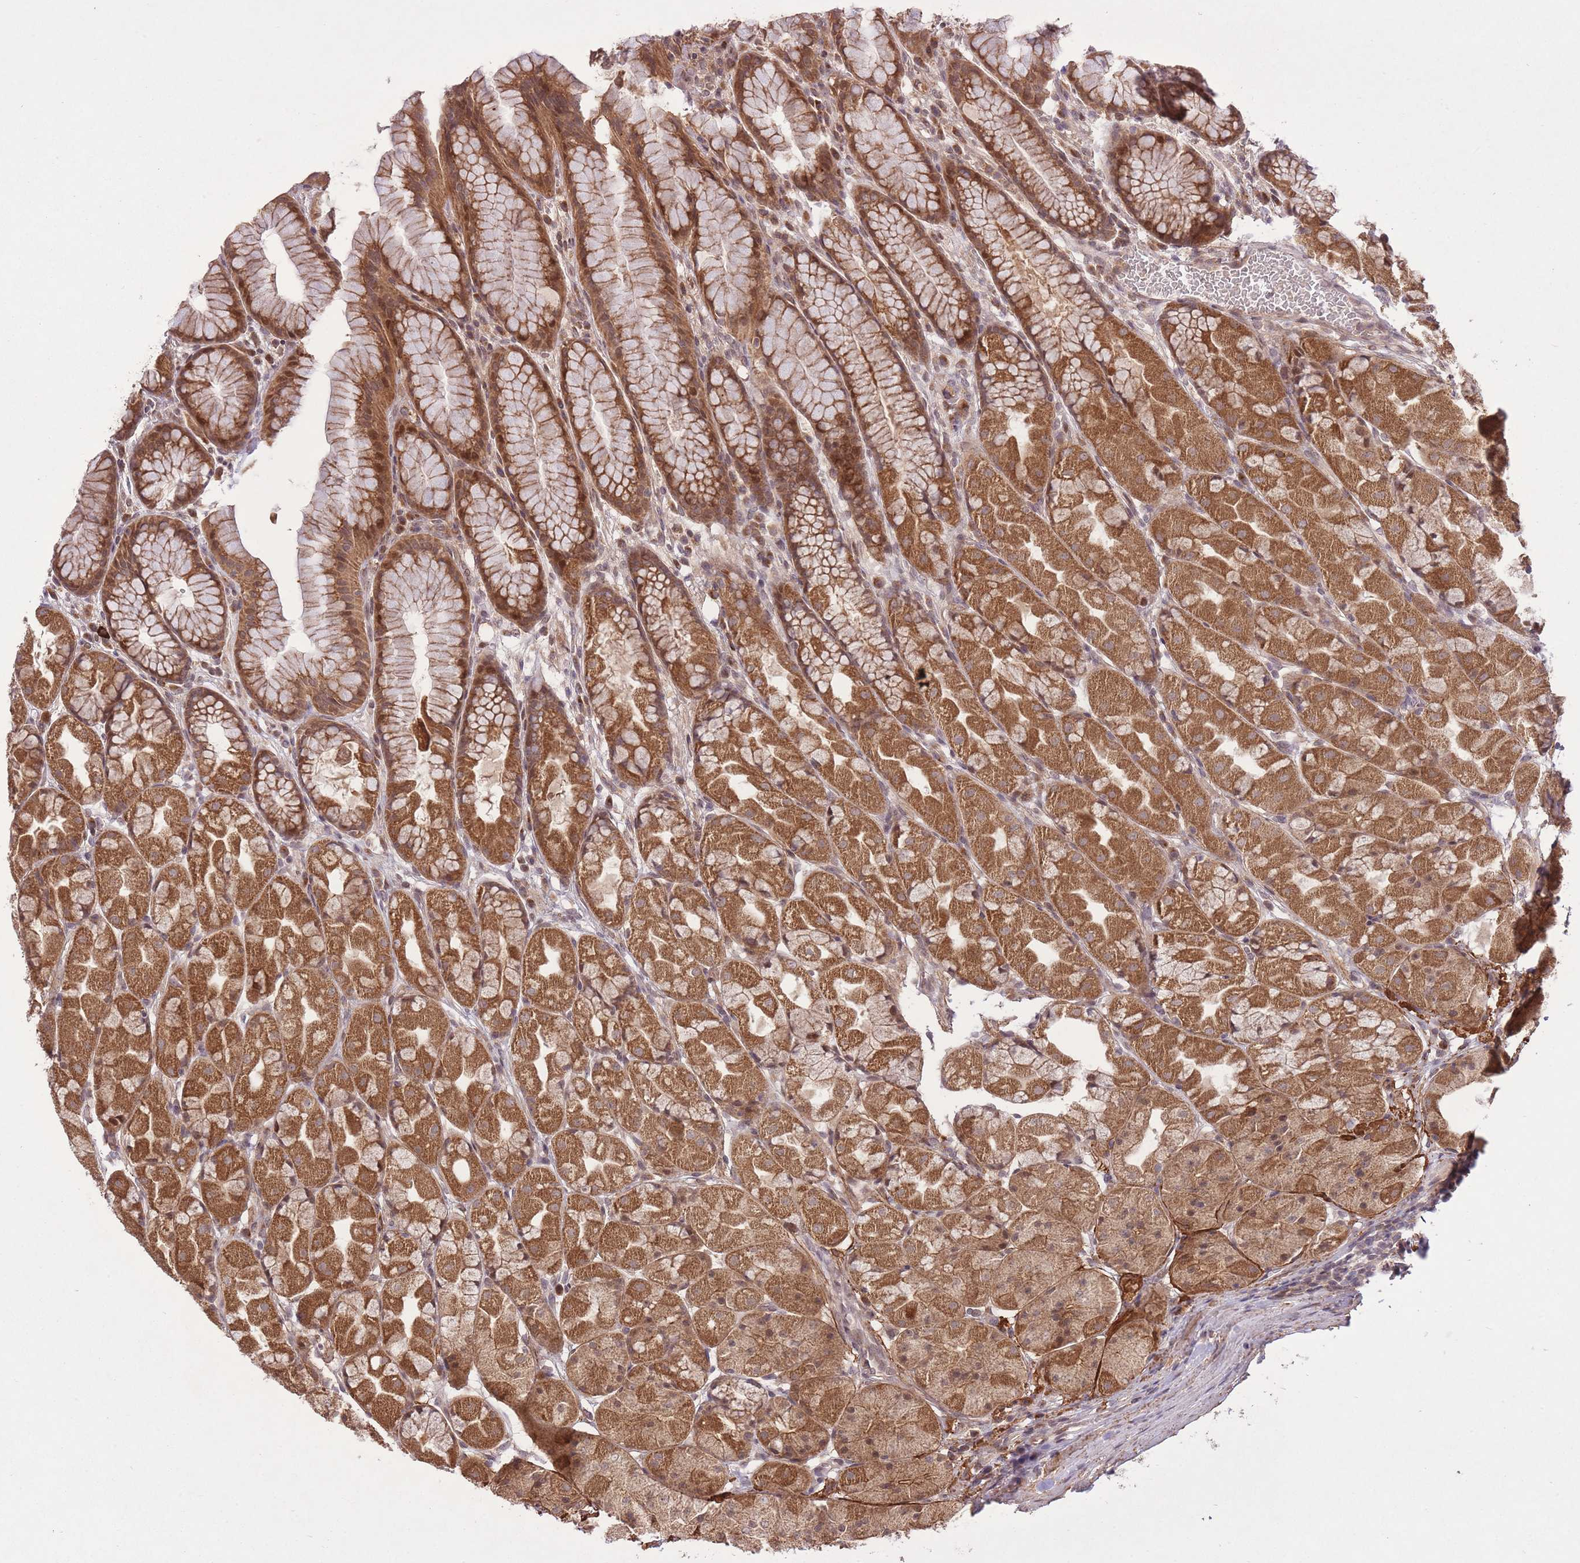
{"staining": {"intensity": "strong", "quantity": ">75%", "location": "cytoplasmic/membranous,nuclear"}, "tissue": "stomach", "cell_type": "Glandular cells", "image_type": "normal", "snomed": [{"axis": "morphology", "description": "Normal tissue, NOS"}, {"axis": "topography", "description": "Stomach"}], "caption": "This photomicrograph displays immunohistochemistry staining of benign stomach, with high strong cytoplasmic/membranous,nuclear staining in approximately >75% of glandular cells.", "gene": "ZNF391", "patient": {"sex": "male", "age": 57}}